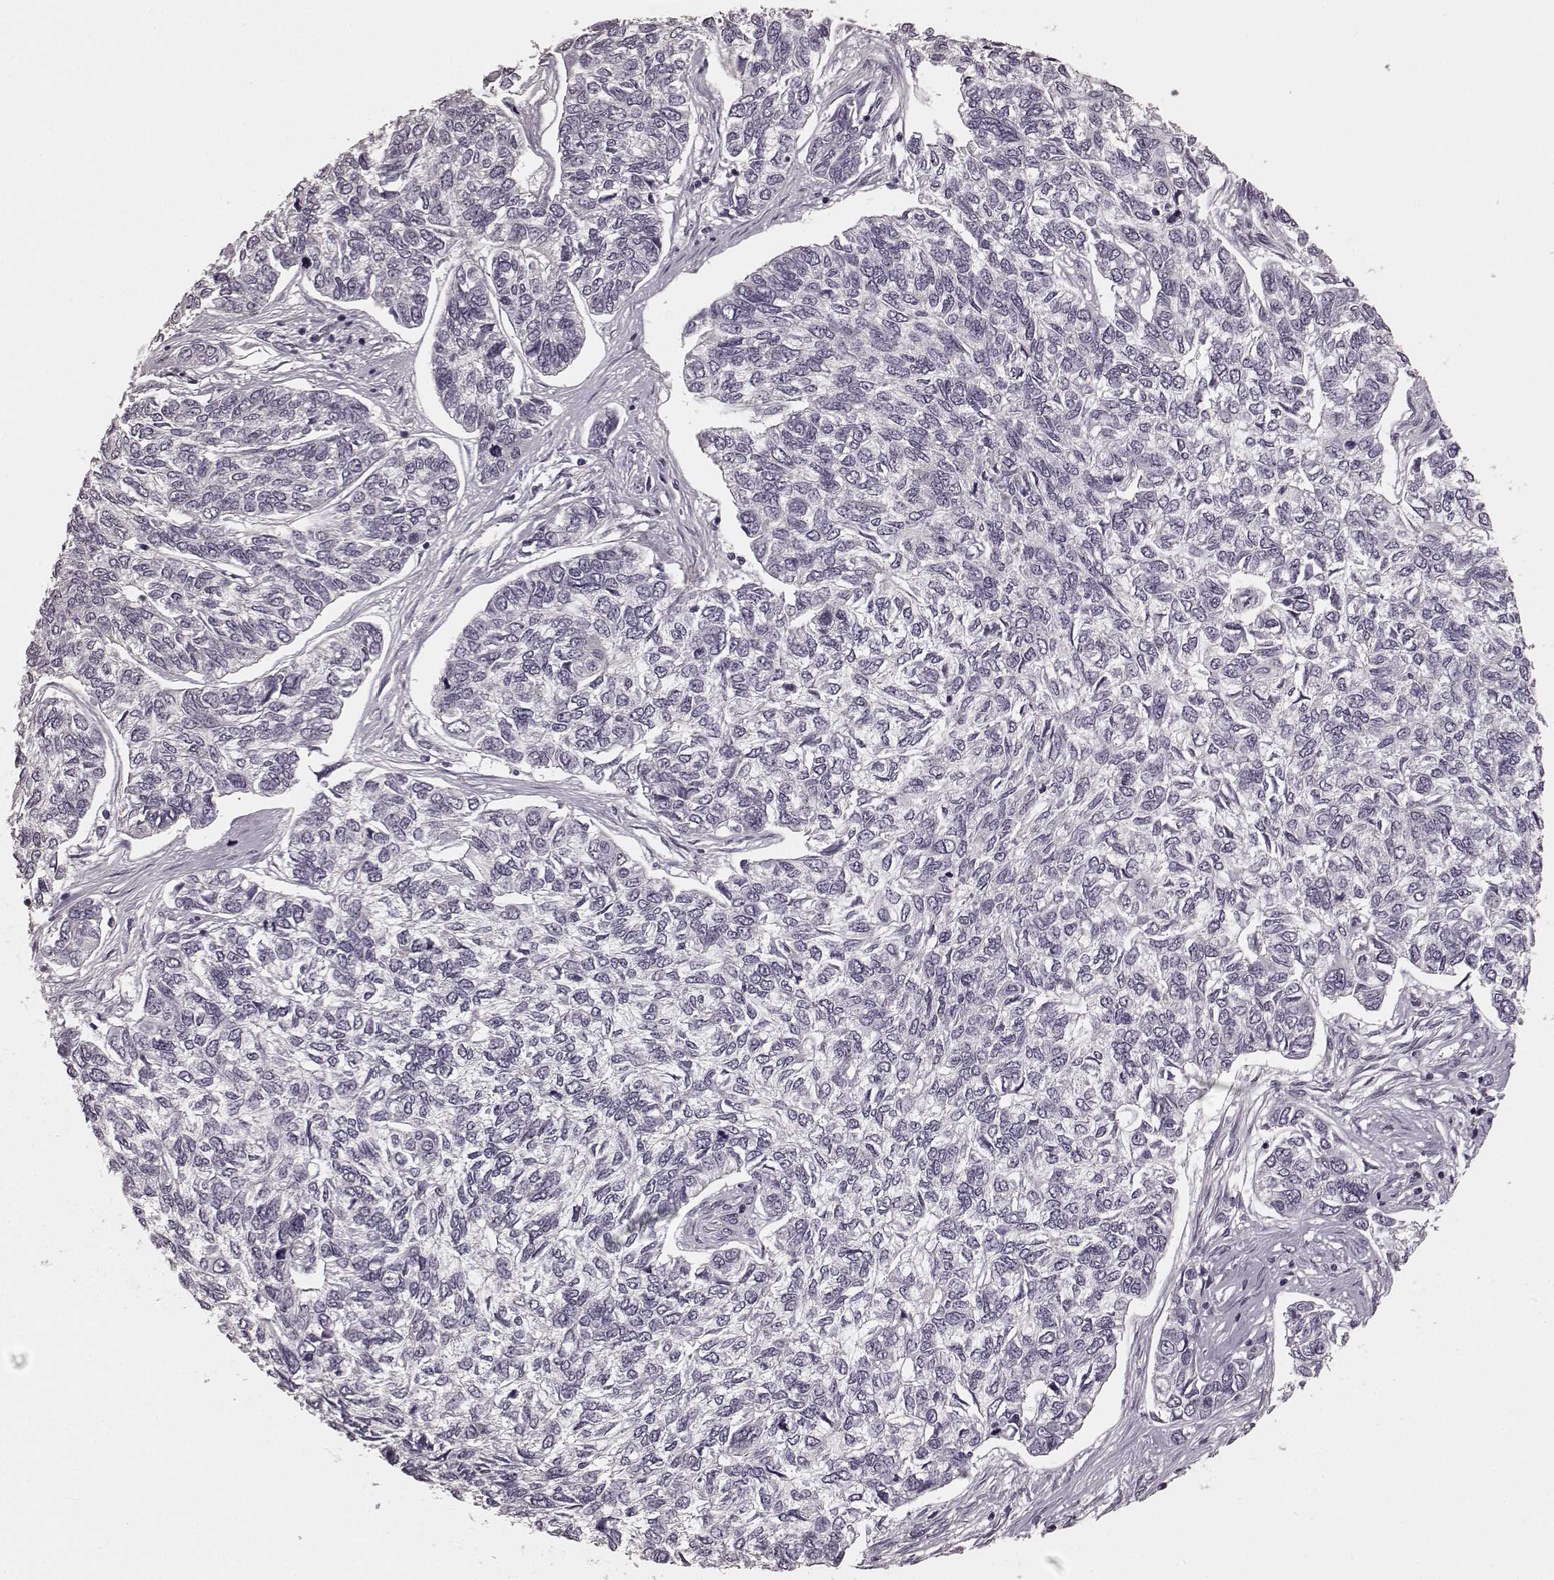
{"staining": {"intensity": "negative", "quantity": "none", "location": "none"}, "tissue": "skin cancer", "cell_type": "Tumor cells", "image_type": "cancer", "snomed": [{"axis": "morphology", "description": "Basal cell carcinoma"}, {"axis": "topography", "description": "Skin"}], "caption": "Immunohistochemistry (IHC) micrograph of skin cancer stained for a protein (brown), which shows no positivity in tumor cells.", "gene": "PRKCE", "patient": {"sex": "female", "age": 65}}